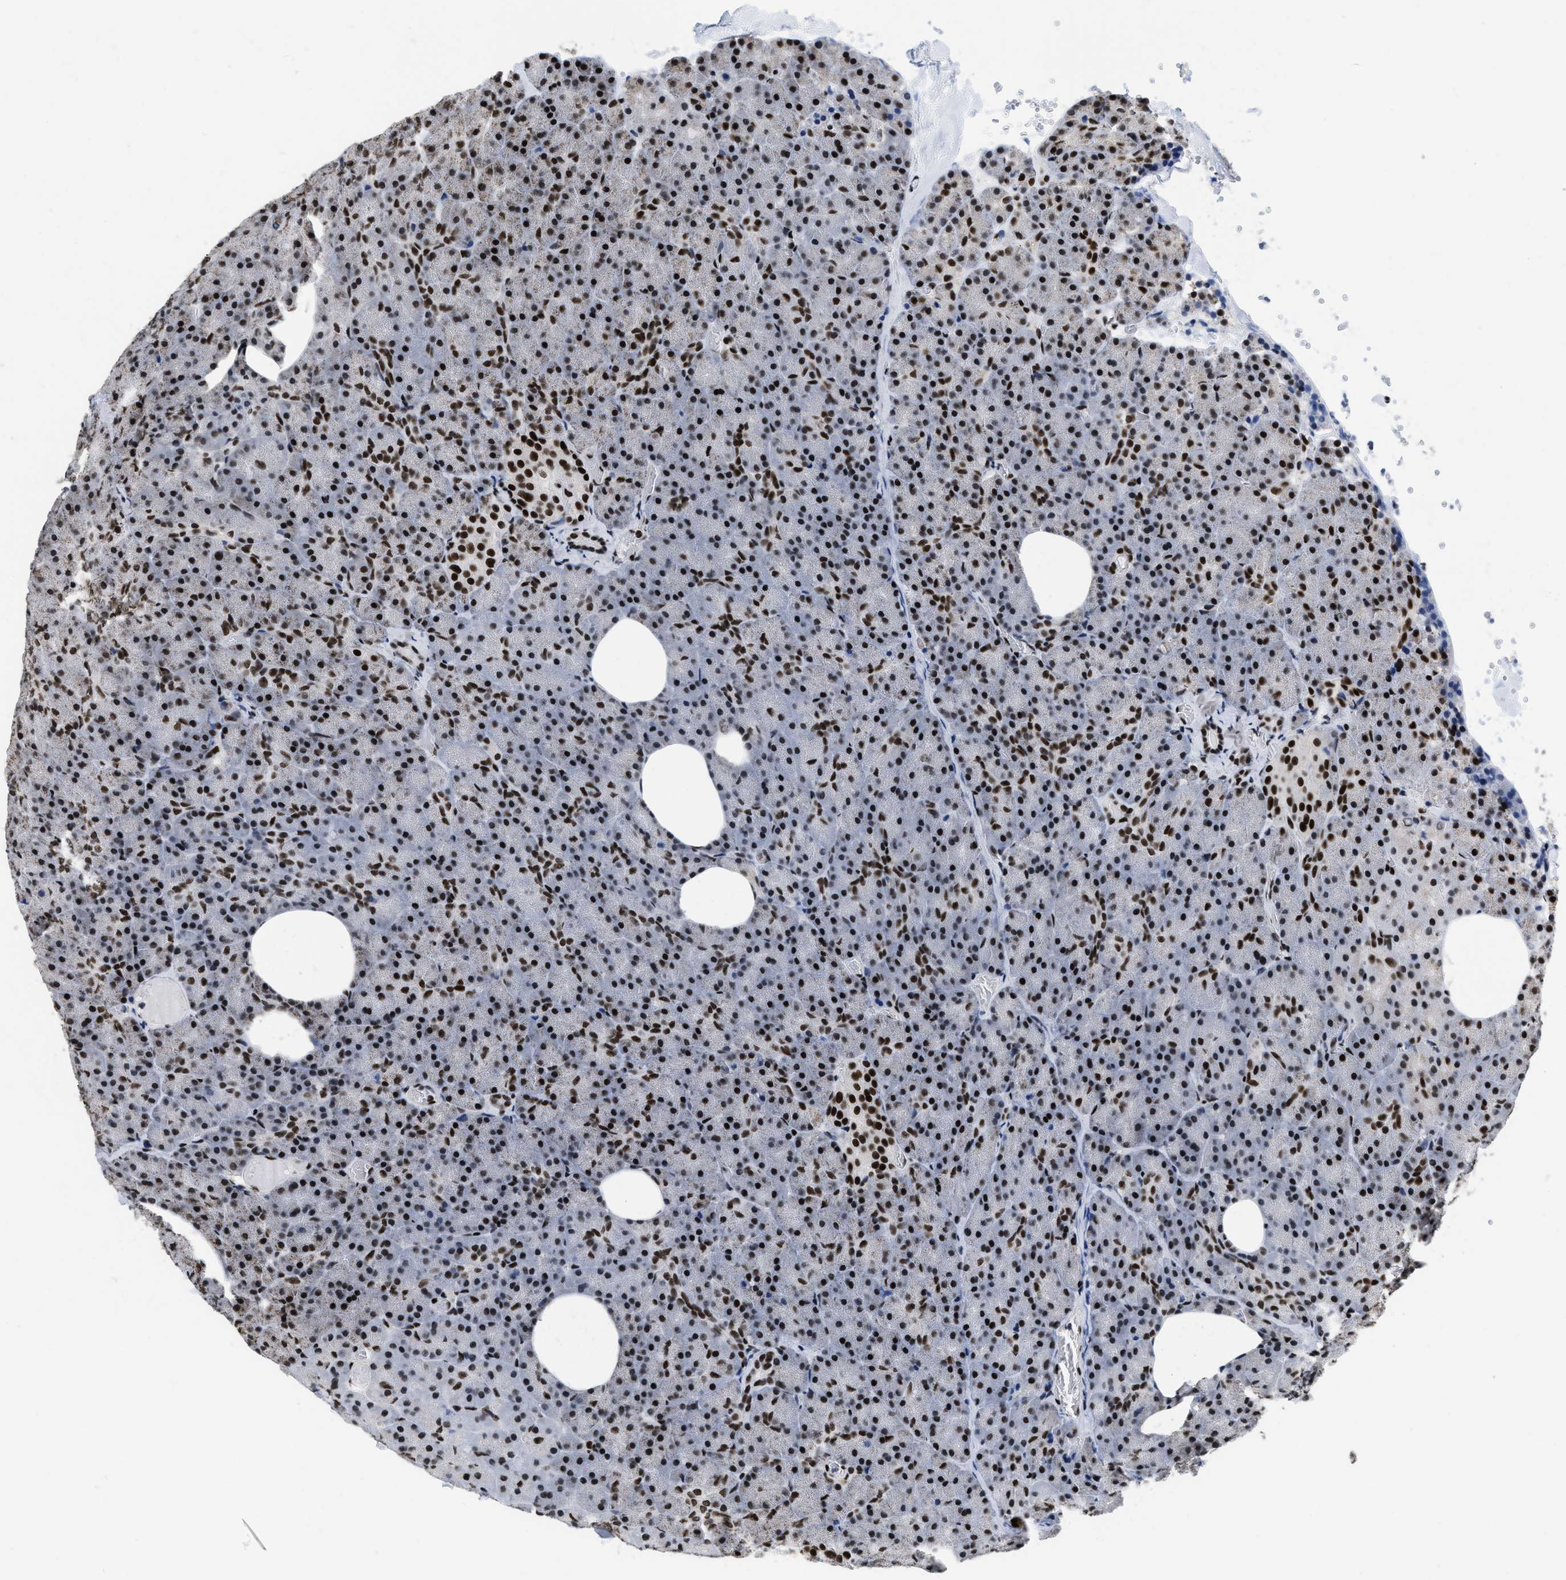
{"staining": {"intensity": "strong", "quantity": ">75%", "location": "nuclear"}, "tissue": "pancreas", "cell_type": "Exocrine glandular cells", "image_type": "normal", "snomed": [{"axis": "morphology", "description": "Normal tissue, NOS"}, {"axis": "morphology", "description": "Carcinoid, malignant, NOS"}, {"axis": "topography", "description": "Pancreas"}], "caption": "Pancreas stained for a protein (brown) demonstrates strong nuclear positive positivity in about >75% of exocrine glandular cells.", "gene": "CREB1", "patient": {"sex": "female", "age": 35}}